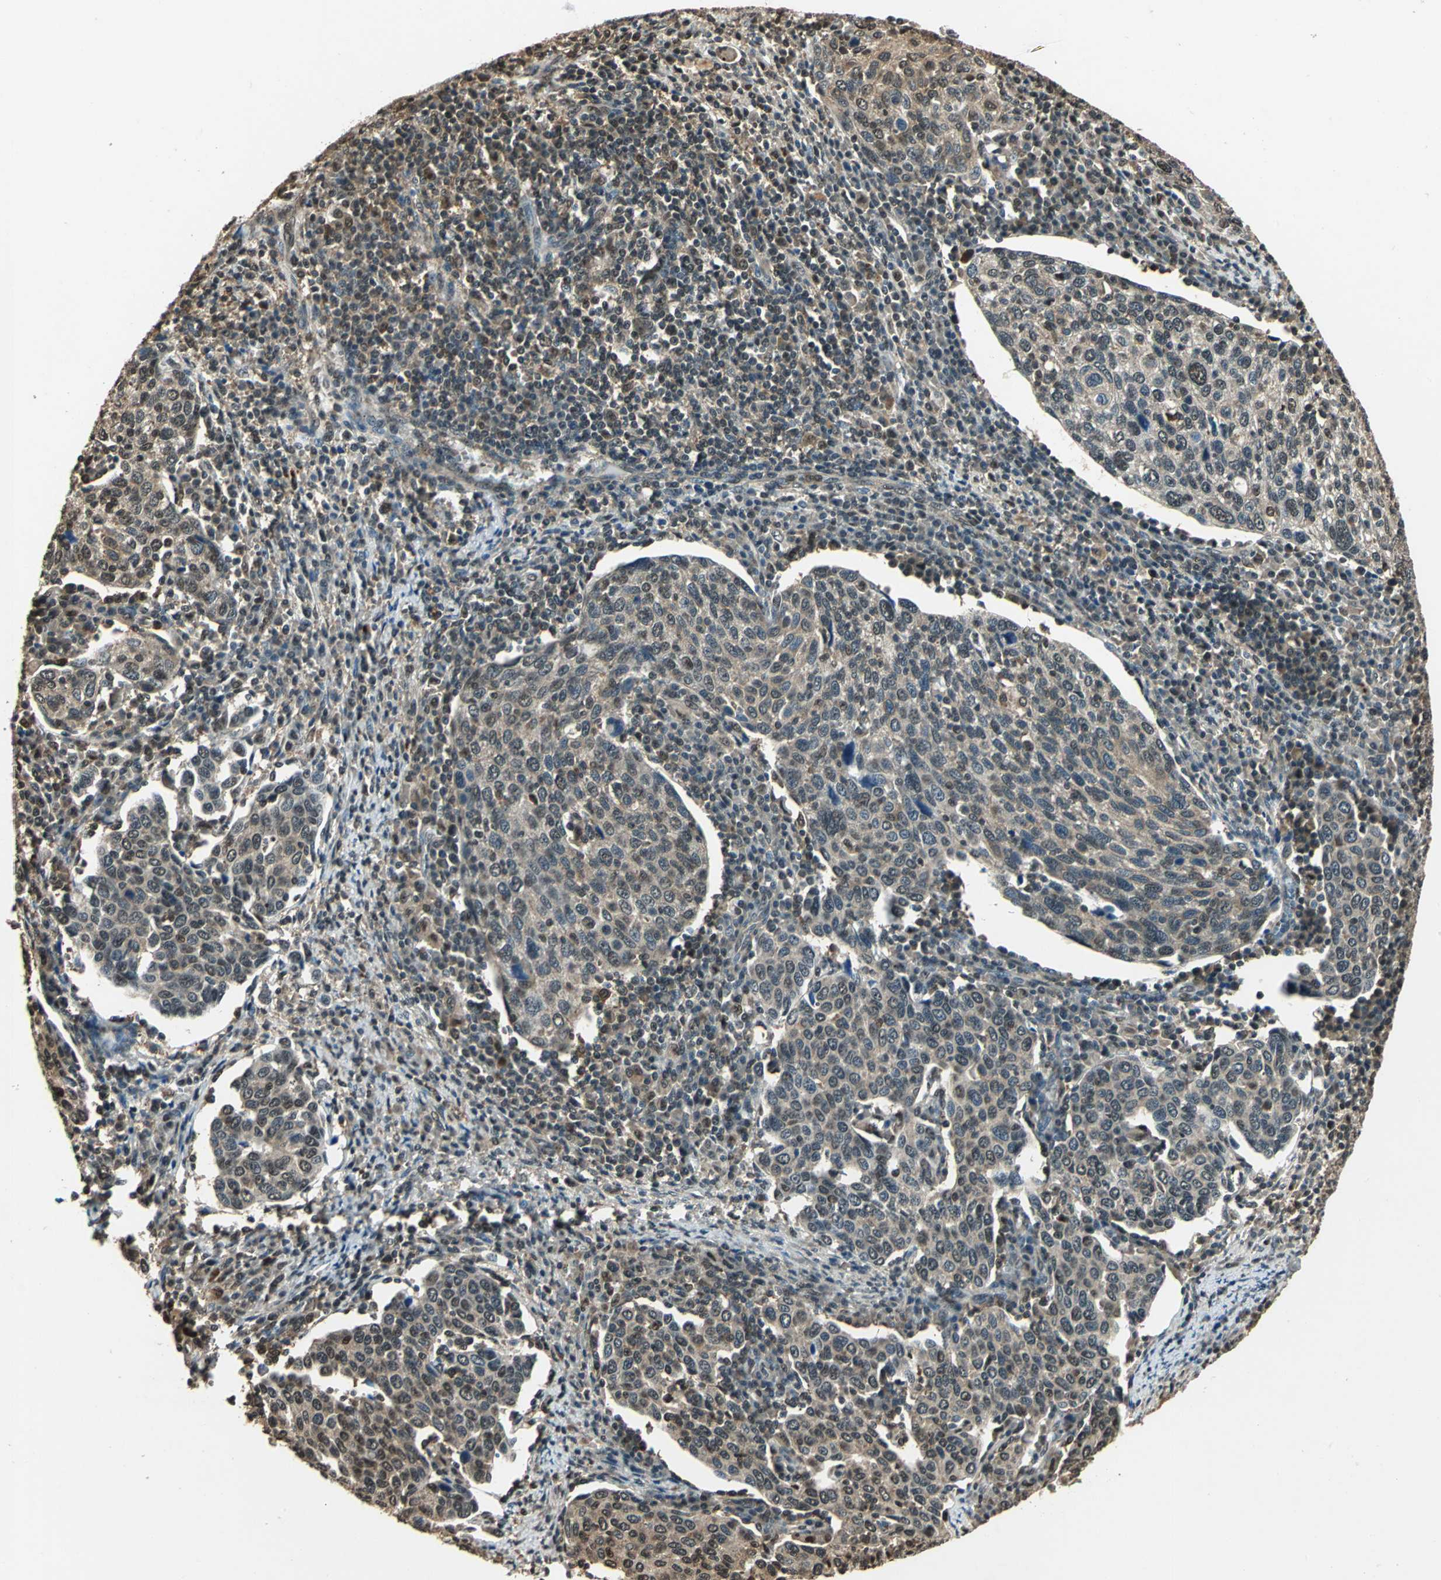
{"staining": {"intensity": "weak", "quantity": ">75%", "location": "cytoplasmic/membranous,nuclear"}, "tissue": "cervical cancer", "cell_type": "Tumor cells", "image_type": "cancer", "snomed": [{"axis": "morphology", "description": "Squamous cell carcinoma, NOS"}, {"axis": "topography", "description": "Cervix"}], "caption": "IHC of human cervical cancer demonstrates low levels of weak cytoplasmic/membranous and nuclear staining in about >75% of tumor cells. The staining was performed using DAB to visualize the protein expression in brown, while the nuclei were stained in blue with hematoxylin (Magnification: 20x).", "gene": "PPP1R13L", "patient": {"sex": "female", "age": 40}}